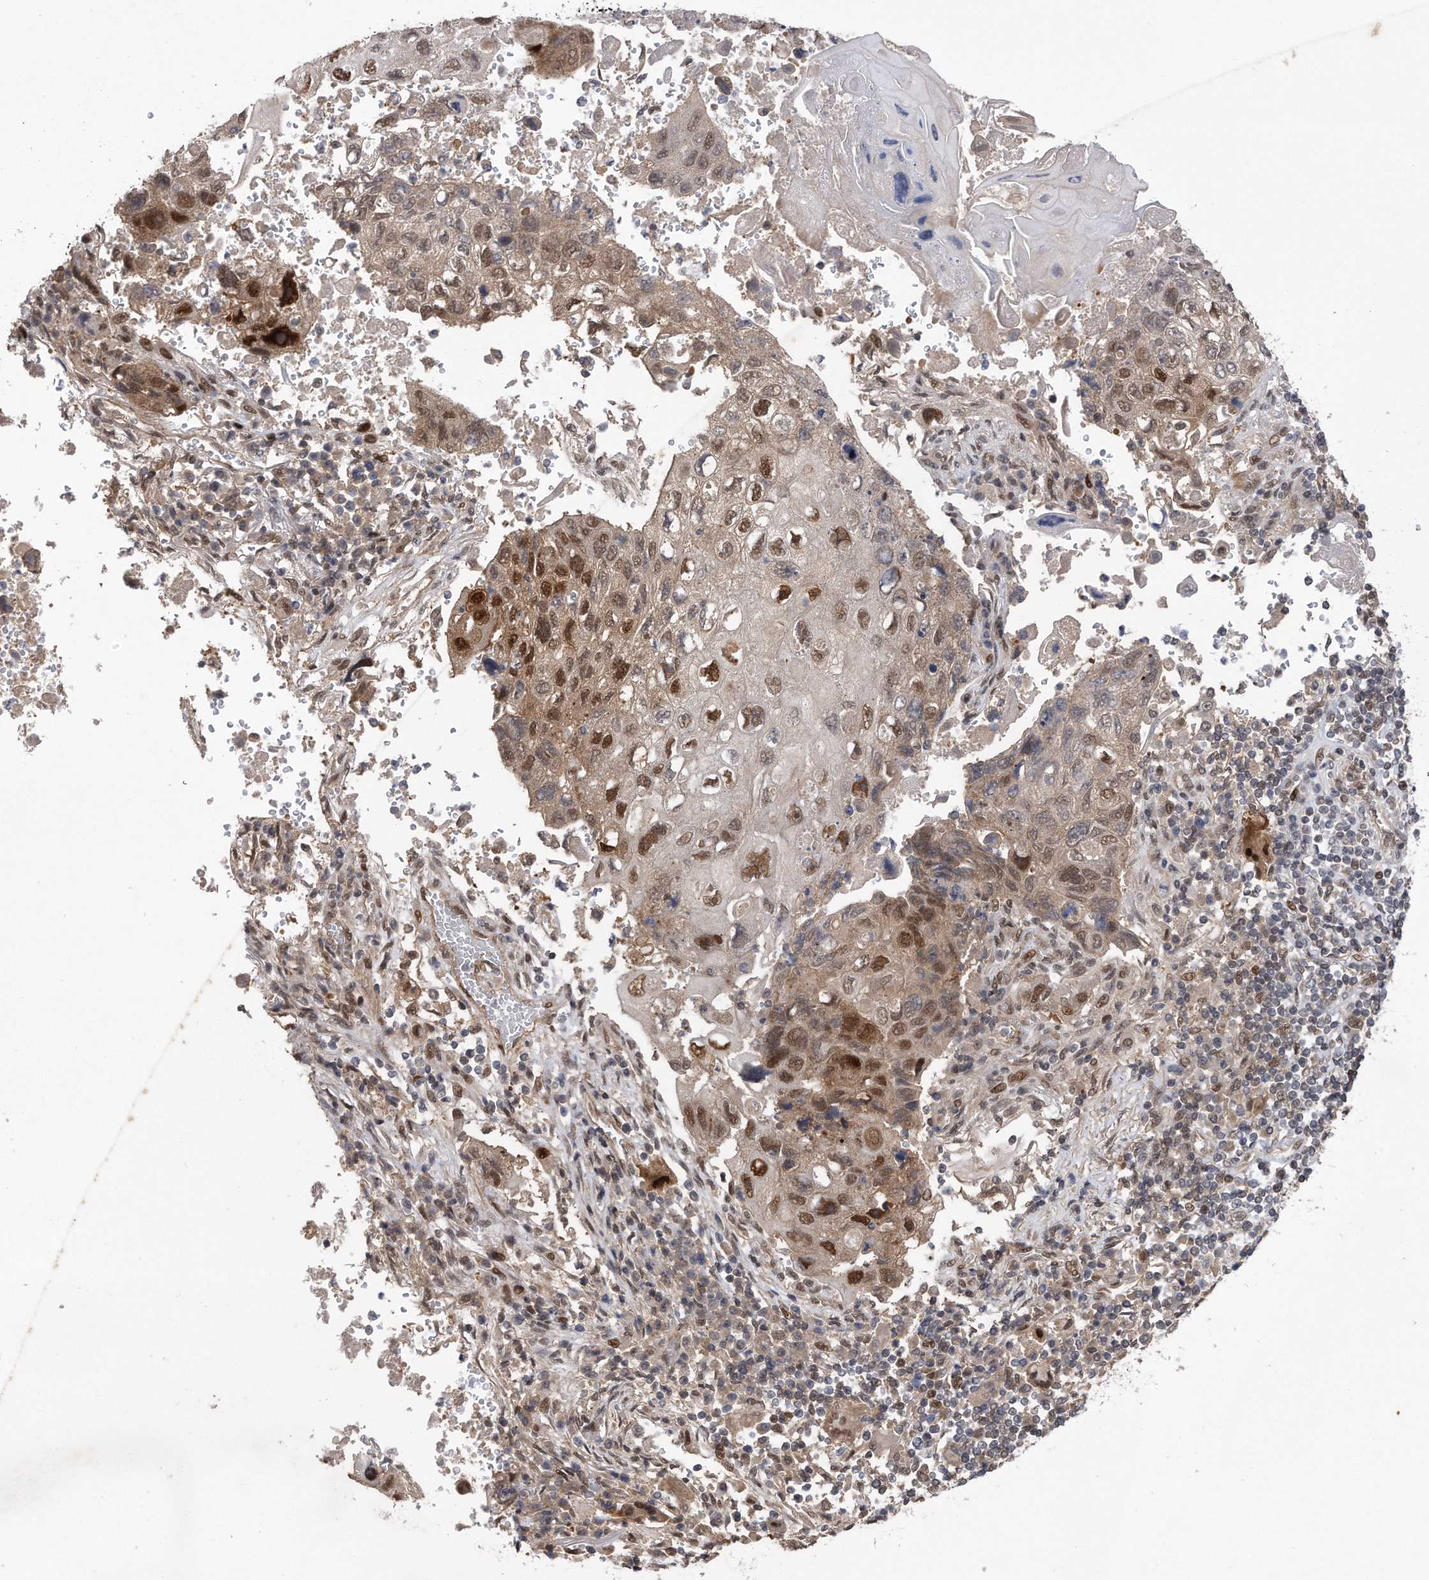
{"staining": {"intensity": "moderate", "quantity": ">75%", "location": "nuclear"}, "tissue": "lung cancer", "cell_type": "Tumor cells", "image_type": "cancer", "snomed": [{"axis": "morphology", "description": "Squamous cell carcinoma, NOS"}, {"axis": "topography", "description": "Lung"}], "caption": "This image exhibits lung cancer stained with immunohistochemistry to label a protein in brown. The nuclear of tumor cells show moderate positivity for the protein. Nuclei are counter-stained blue.", "gene": "RWDD2A", "patient": {"sex": "male", "age": 61}}